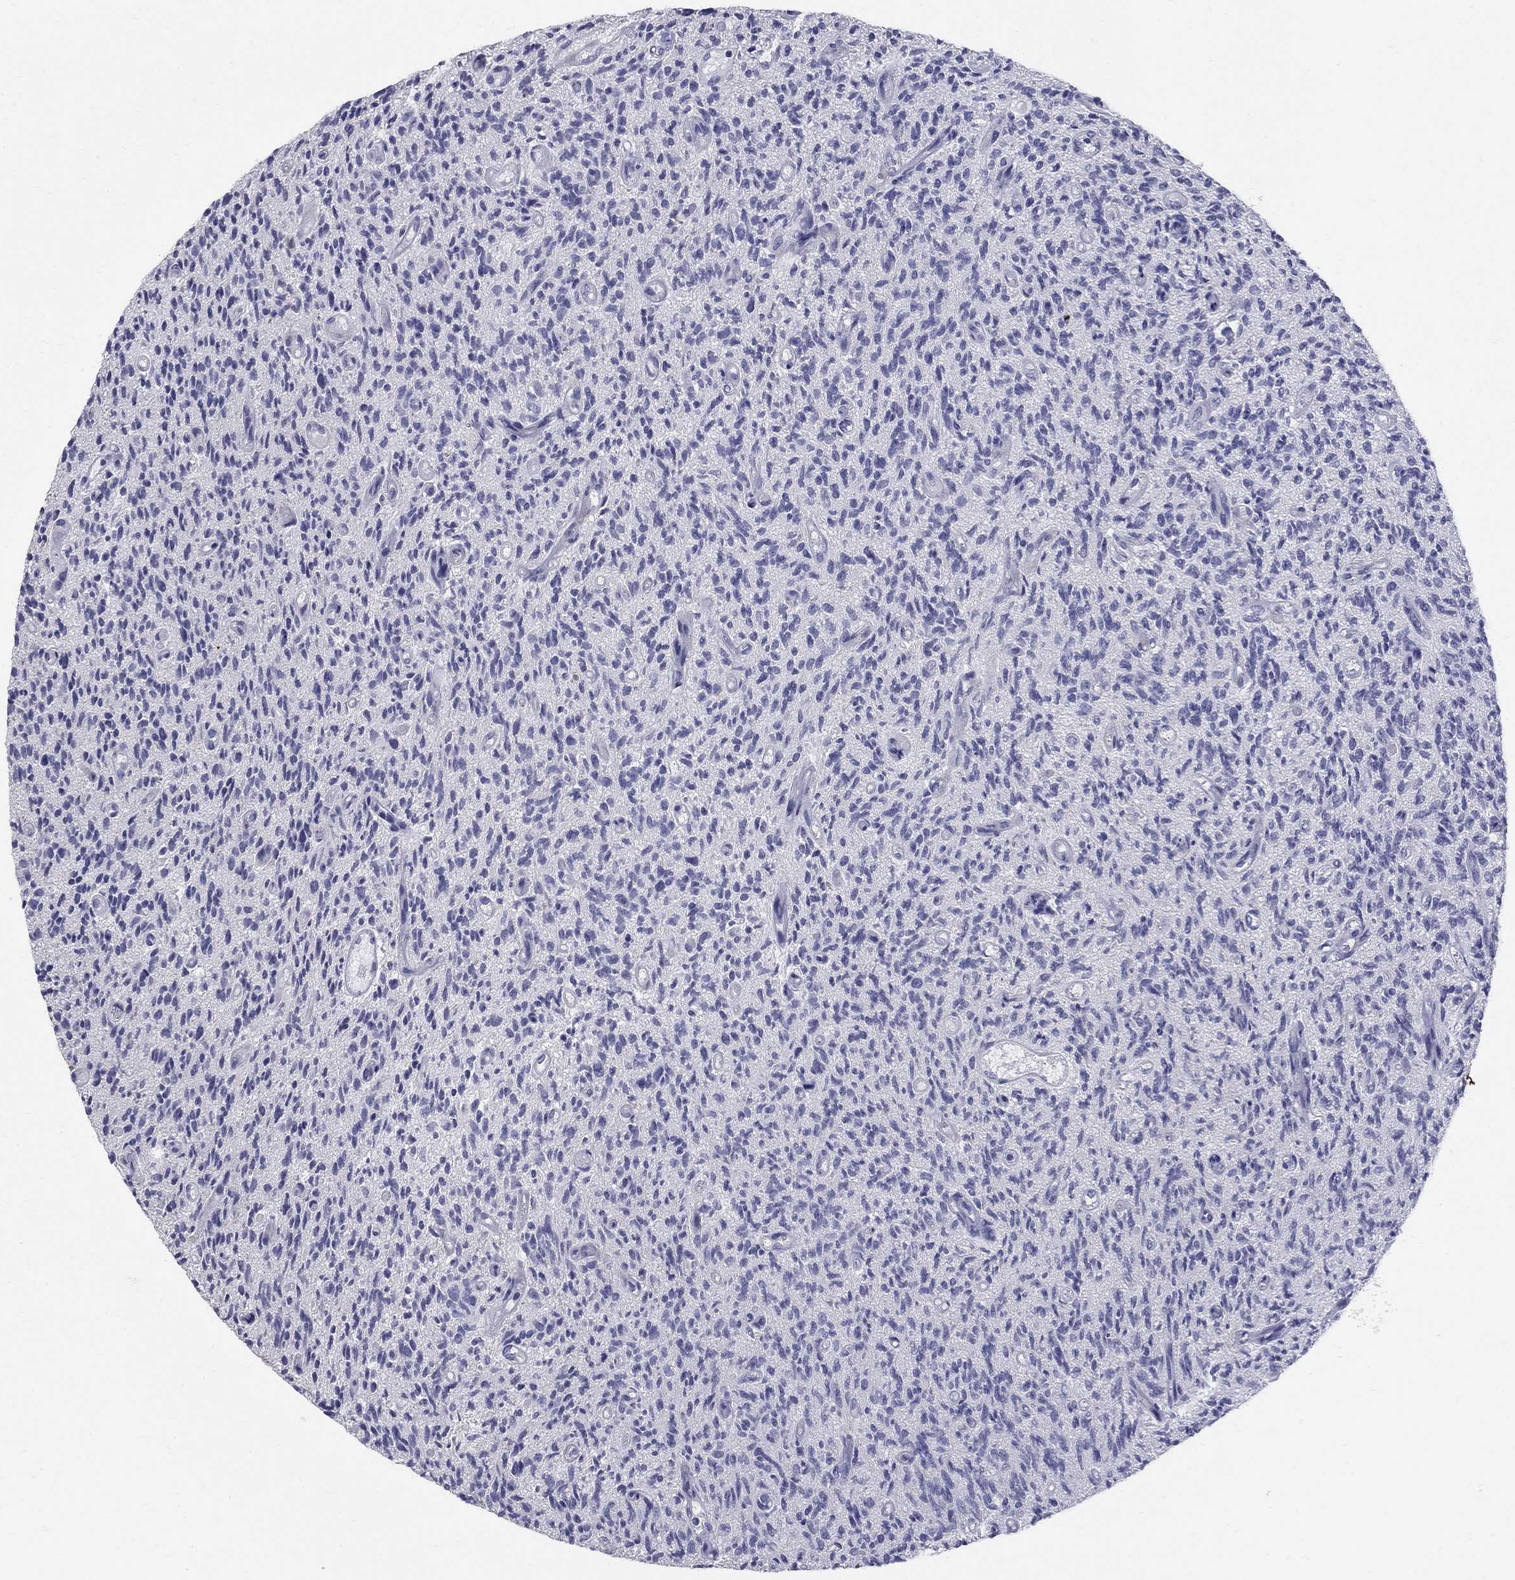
{"staining": {"intensity": "negative", "quantity": "none", "location": "none"}, "tissue": "glioma", "cell_type": "Tumor cells", "image_type": "cancer", "snomed": [{"axis": "morphology", "description": "Glioma, malignant, High grade"}, {"axis": "topography", "description": "Brain"}], "caption": "DAB immunohistochemical staining of glioma exhibits no significant staining in tumor cells.", "gene": "TP53TG5", "patient": {"sex": "male", "age": 64}}